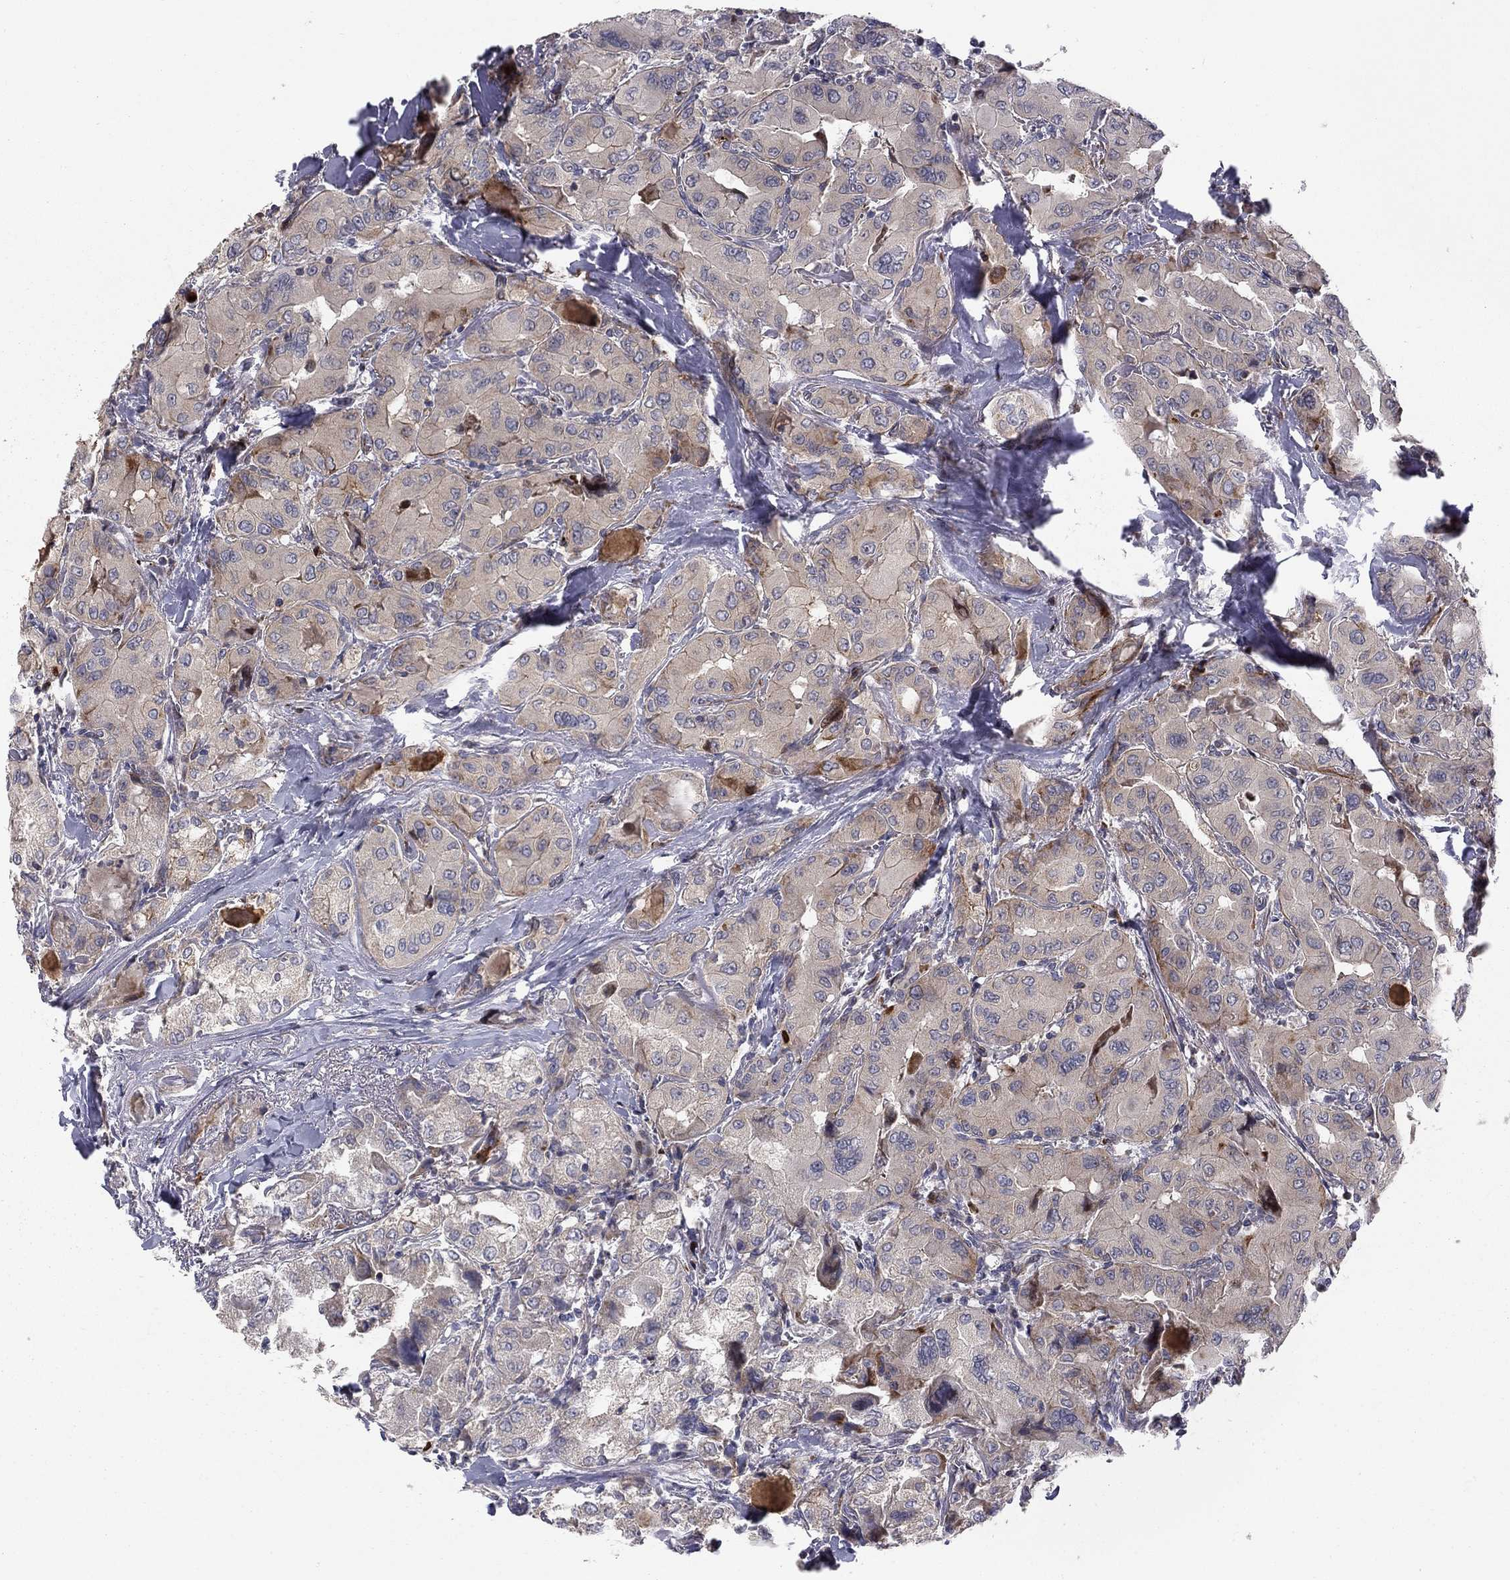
{"staining": {"intensity": "moderate", "quantity": "<25%", "location": "cytoplasmic/membranous"}, "tissue": "thyroid cancer", "cell_type": "Tumor cells", "image_type": "cancer", "snomed": [{"axis": "morphology", "description": "Normal tissue, NOS"}, {"axis": "morphology", "description": "Papillary adenocarcinoma, NOS"}, {"axis": "topography", "description": "Thyroid gland"}], "caption": "Papillary adenocarcinoma (thyroid) stained with a protein marker demonstrates moderate staining in tumor cells.", "gene": "MIOS", "patient": {"sex": "female", "age": 66}}